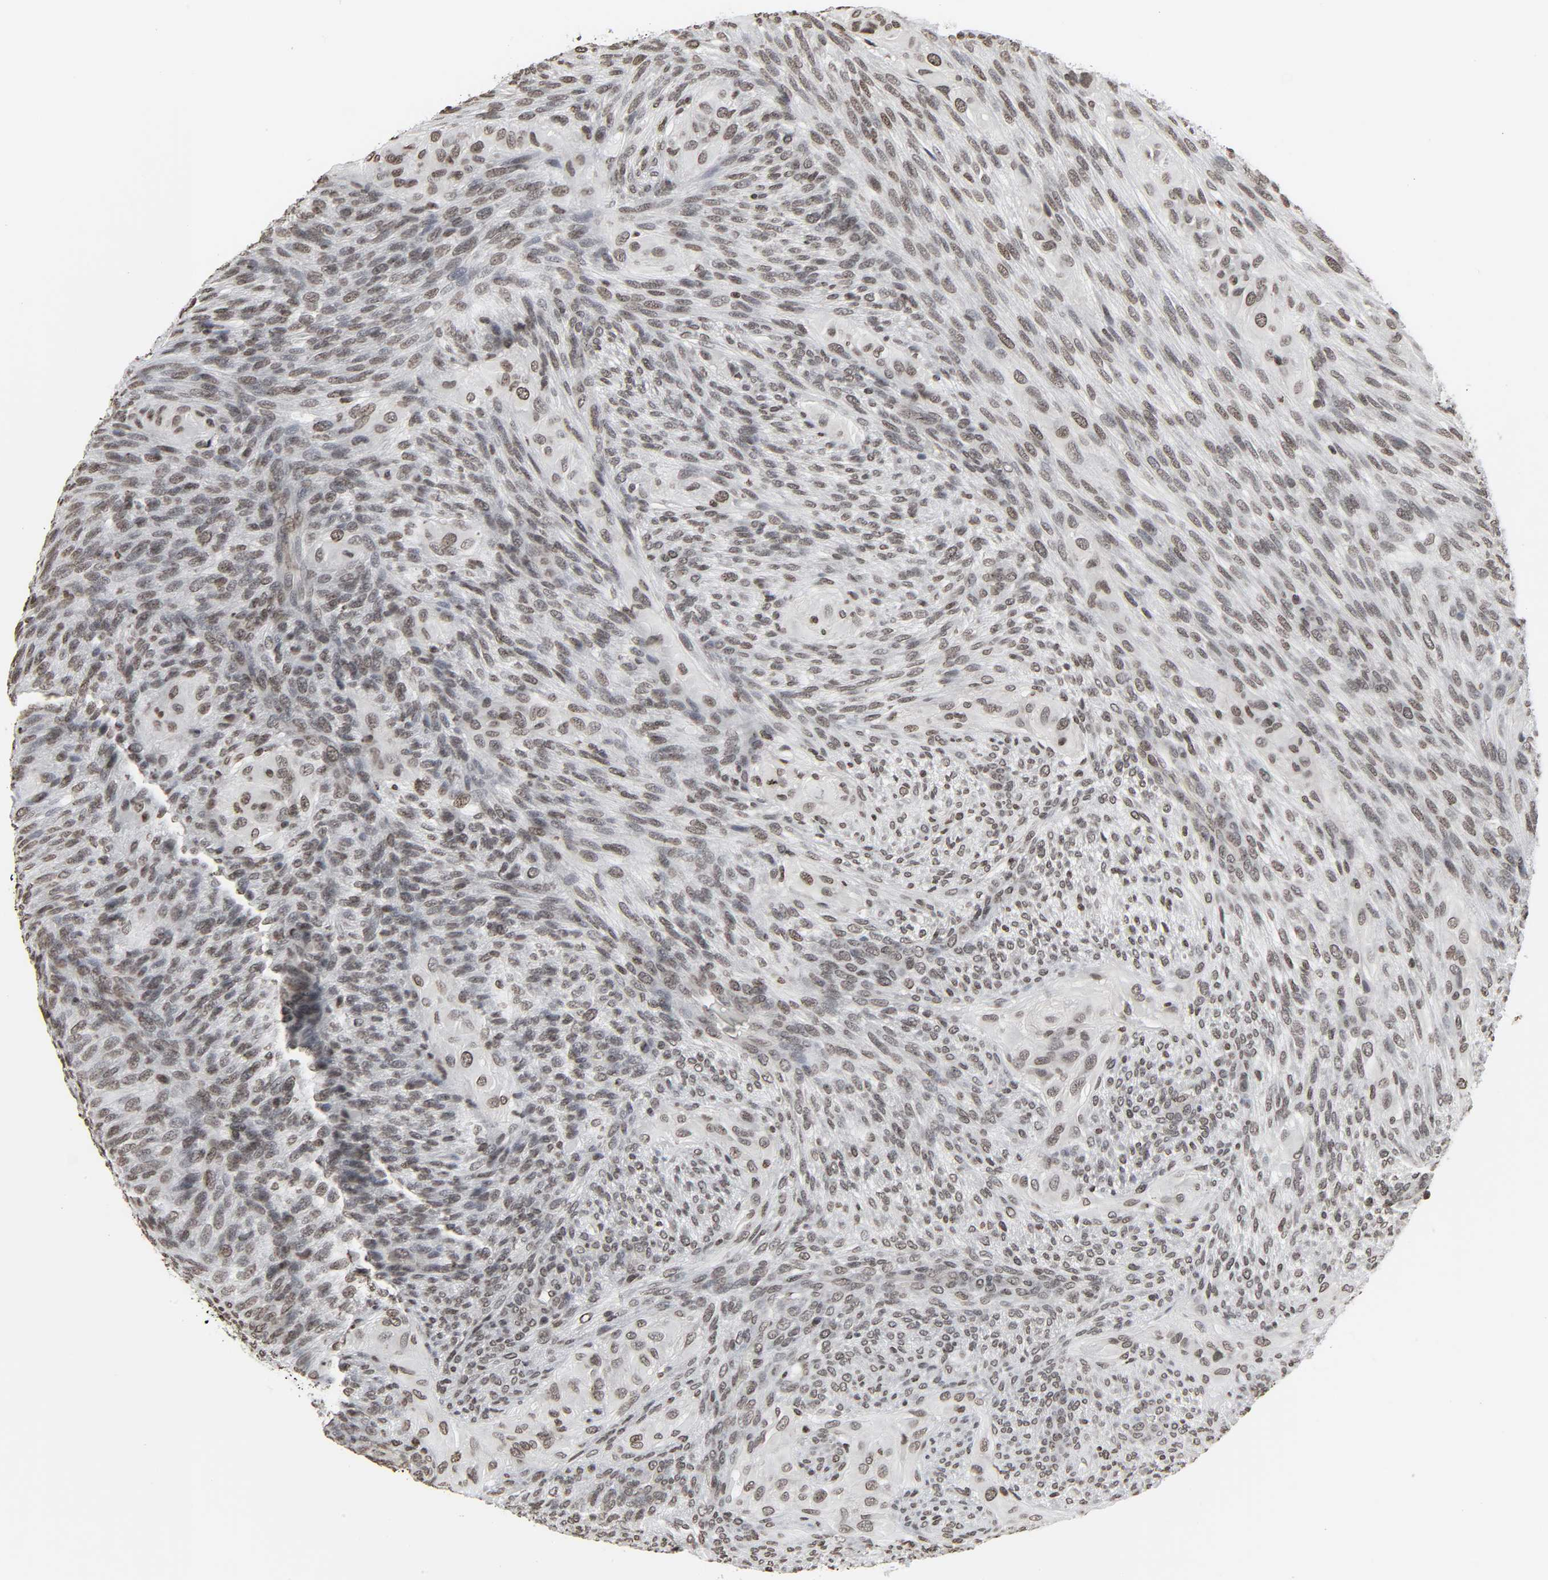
{"staining": {"intensity": "moderate", "quantity": ">75%", "location": "nuclear"}, "tissue": "glioma", "cell_type": "Tumor cells", "image_type": "cancer", "snomed": [{"axis": "morphology", "description": "Glioma, malignant, High grade"}, {"axis": "topography", "description": "Cerebral cortex"}], "caption": "Malignant glioma (high-grade) stained with DAB IHC reveals medium levels of moderate nuclear positivity in about >75% of tumor cells. (Brightfield microscopy of DAB IHC at high magnification).", "gene": "ELAVL1", "patient": {"sex": "female", "age": 55}}